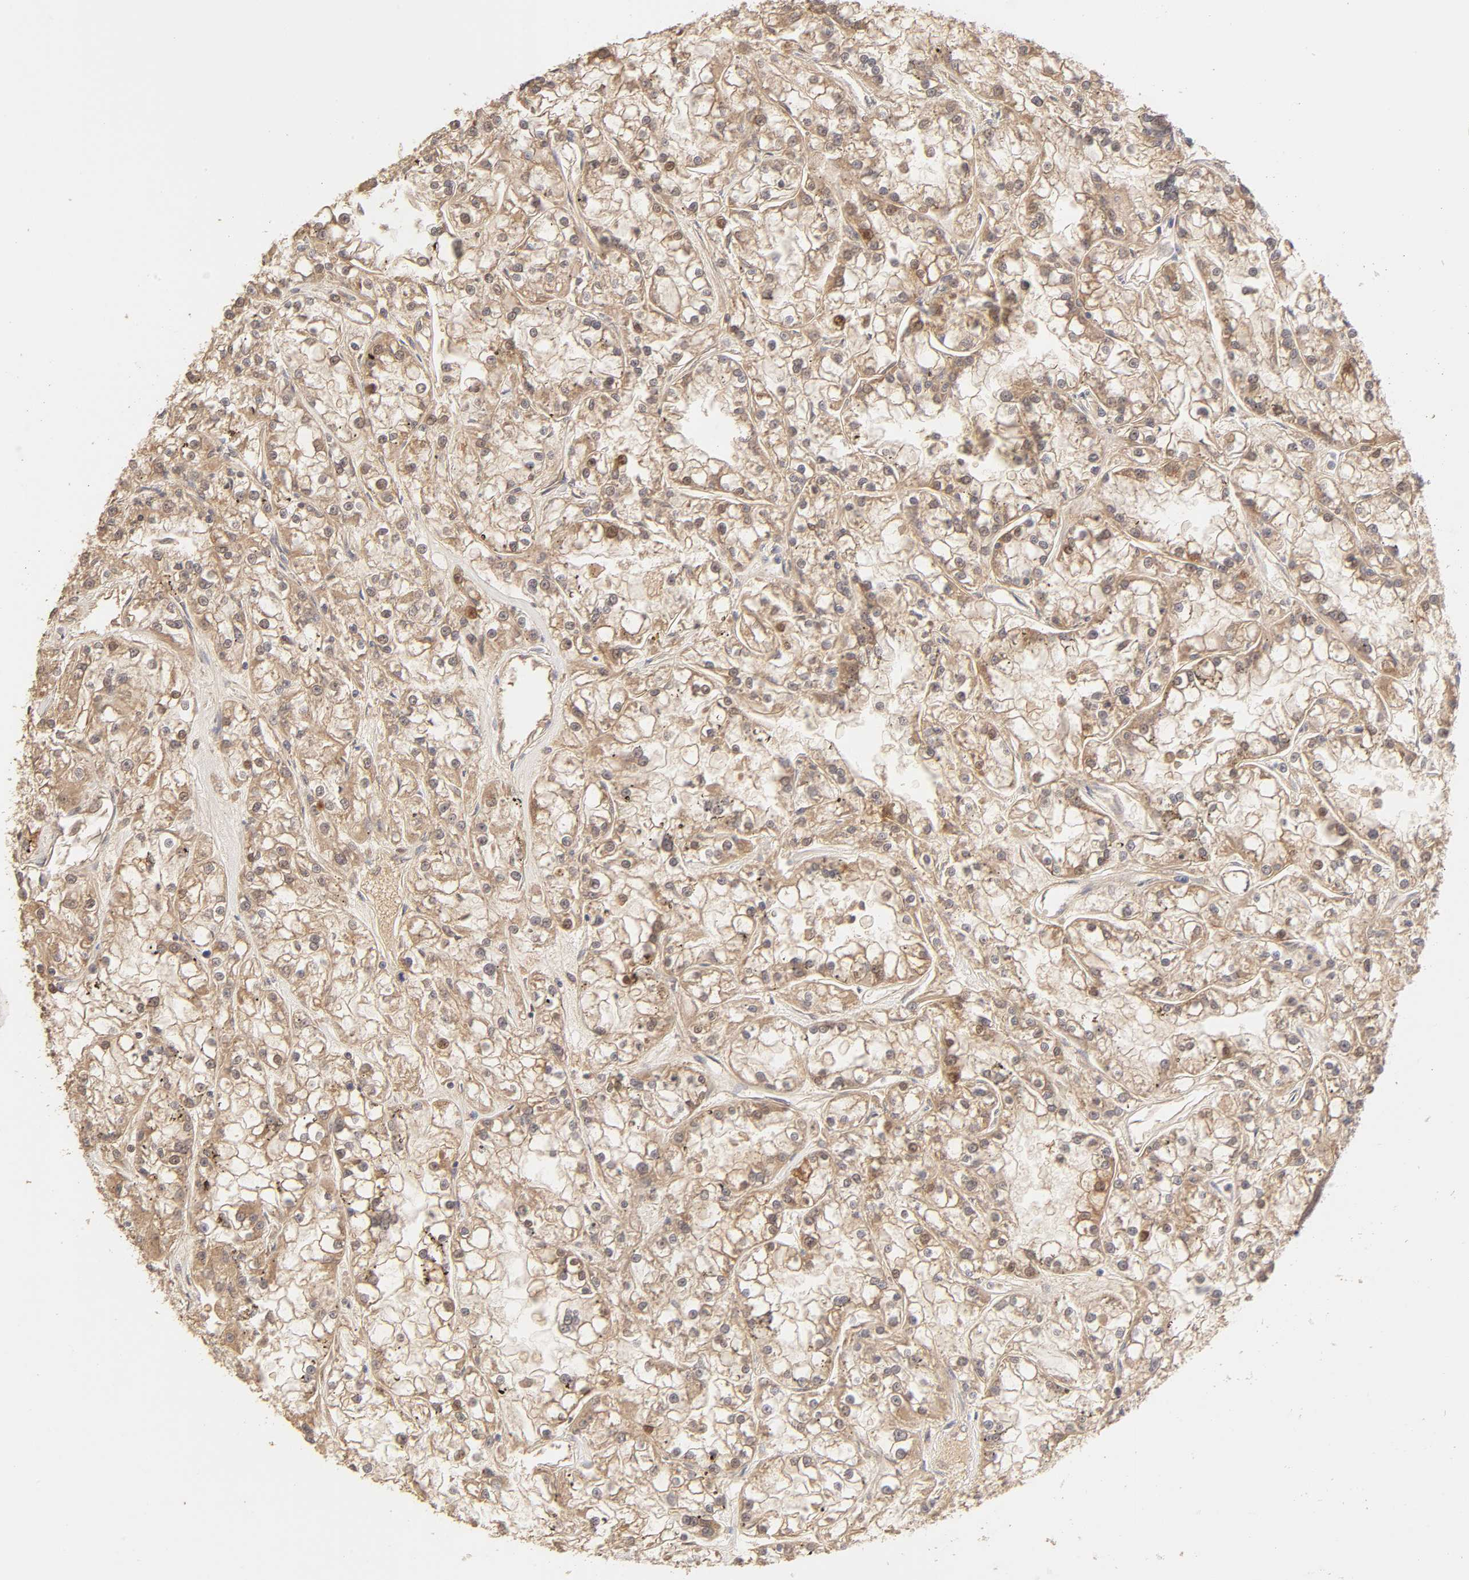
{"staining": {"intensity": "moderate", "quantity": "25%-75%", "location": "cytoplasmic/membranous,nuclear"}, "tissue": "renal cancer", "cell_type": "Tumor cells", "image_type": "cancer", "snomed": [{"axis": "morphology", "description": "Adenocarcinoma, NOS"}, {"axis": "topography", "description": "Kidney"}], "caption": "Renal cancer stained with DAB immunohistochemistry reveals medium levels of moderate cytoplasmic/membranous and nuclear staining in about 25%-75% of tumor cells. The staining is performed using DAB brown chromogen to label protein expression. The nuclei are counter-stained blue using hematoxylin.", "gene": "AP1G2", "patient": {"sex": "female", "age": 52}}